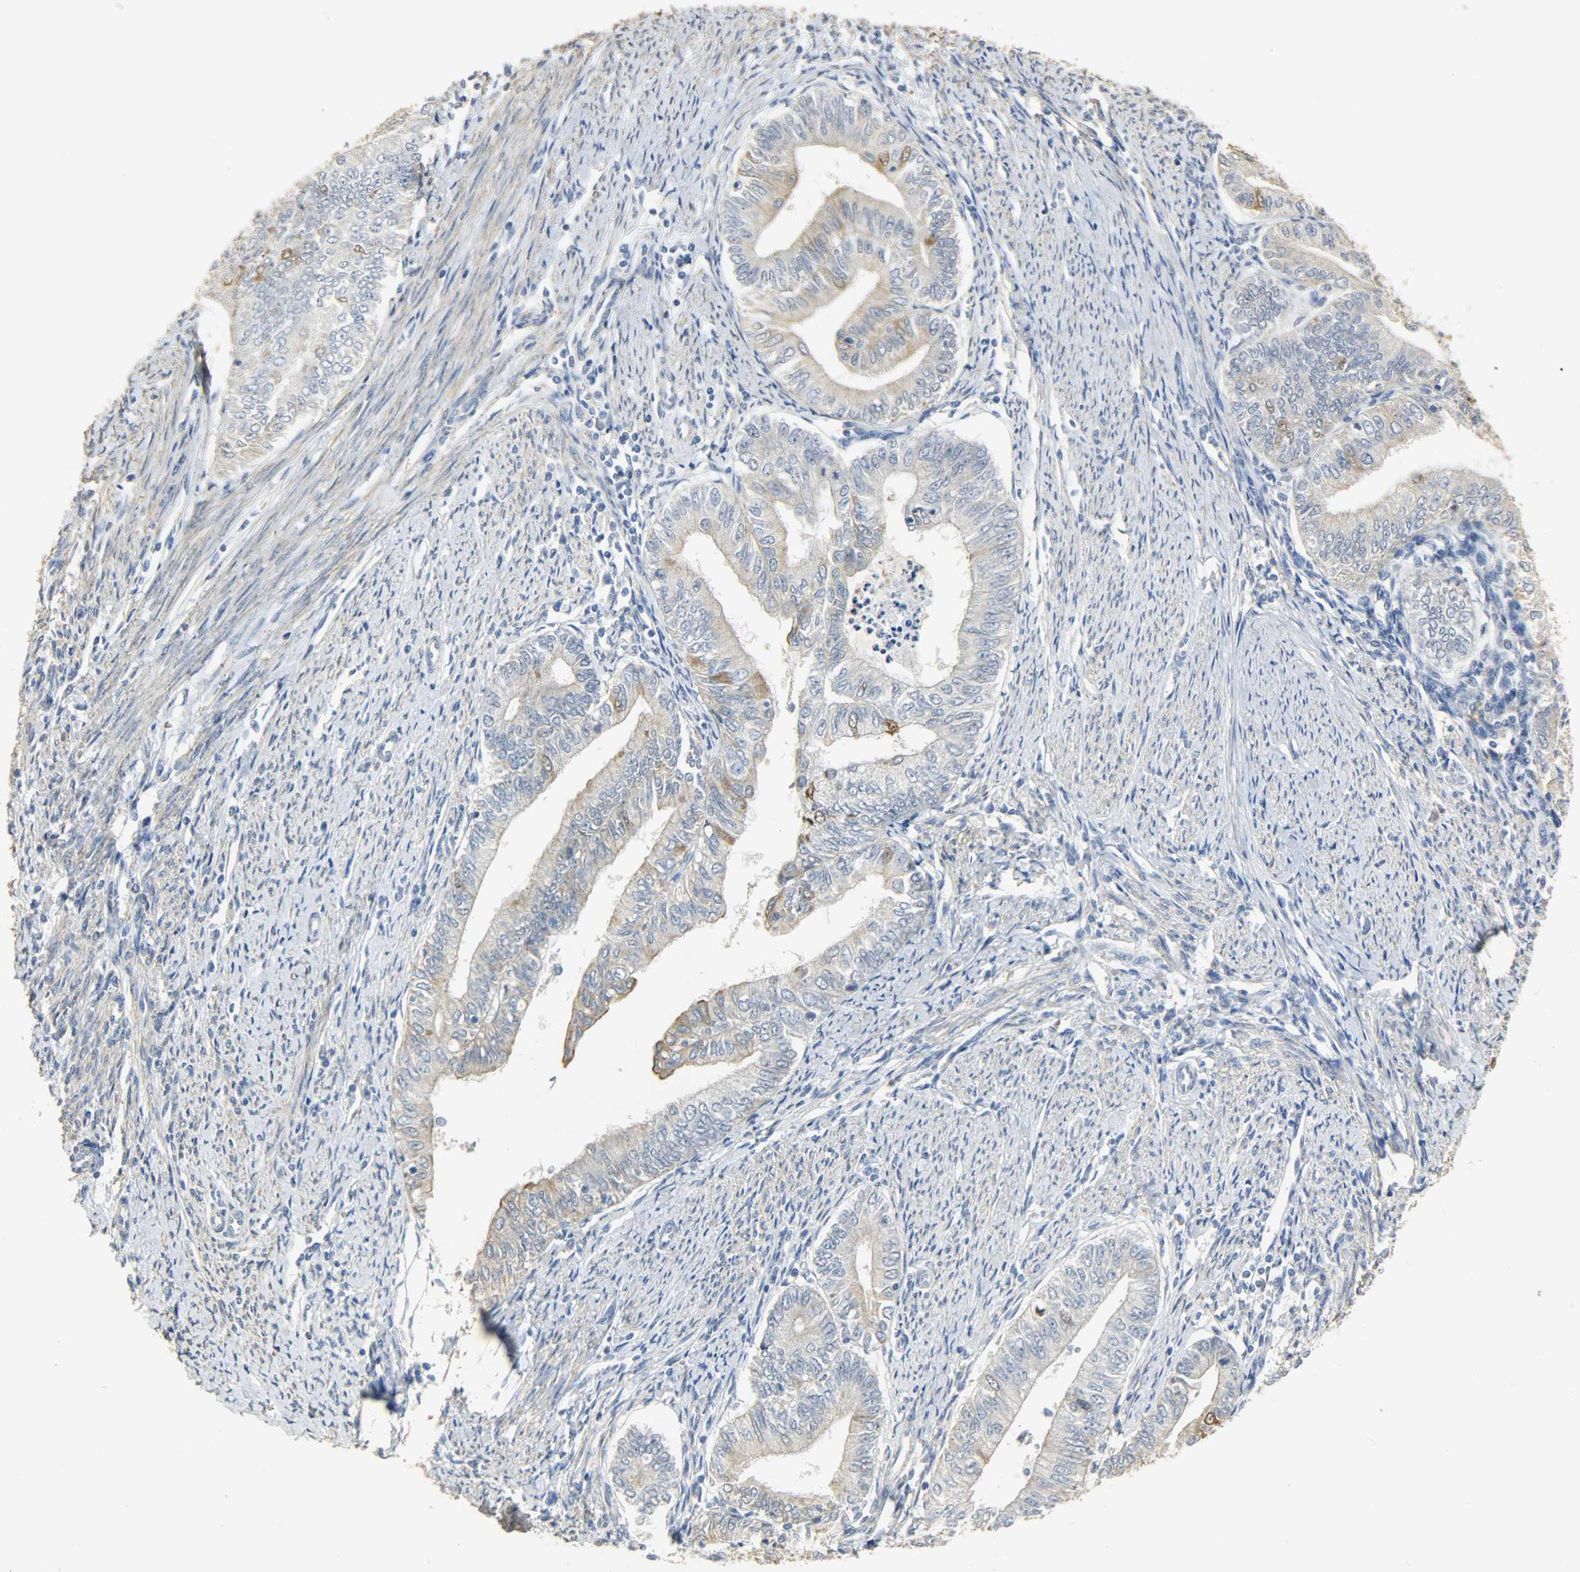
{"staining": {"intensity": "moderate", "quantity": "<25%", "location": "cytoplasmic/membranous"}, "tissue": "endometrial cancer", "cell_type": "Tumor cells", "image_type": "cancer", "snomed": [{"axis": "morphology", "description": "Adenocarcinoma, NOS"}, {"axis": "topography", "description": "Endometrium"}], "caption": "Protein staining shows moderate cytoplasmic/membranous staining in about <25% of tumor cells in endometrial adenocarcinoma.", "gene": "USP13", "patient": {"sex": "female", "age": 66}}